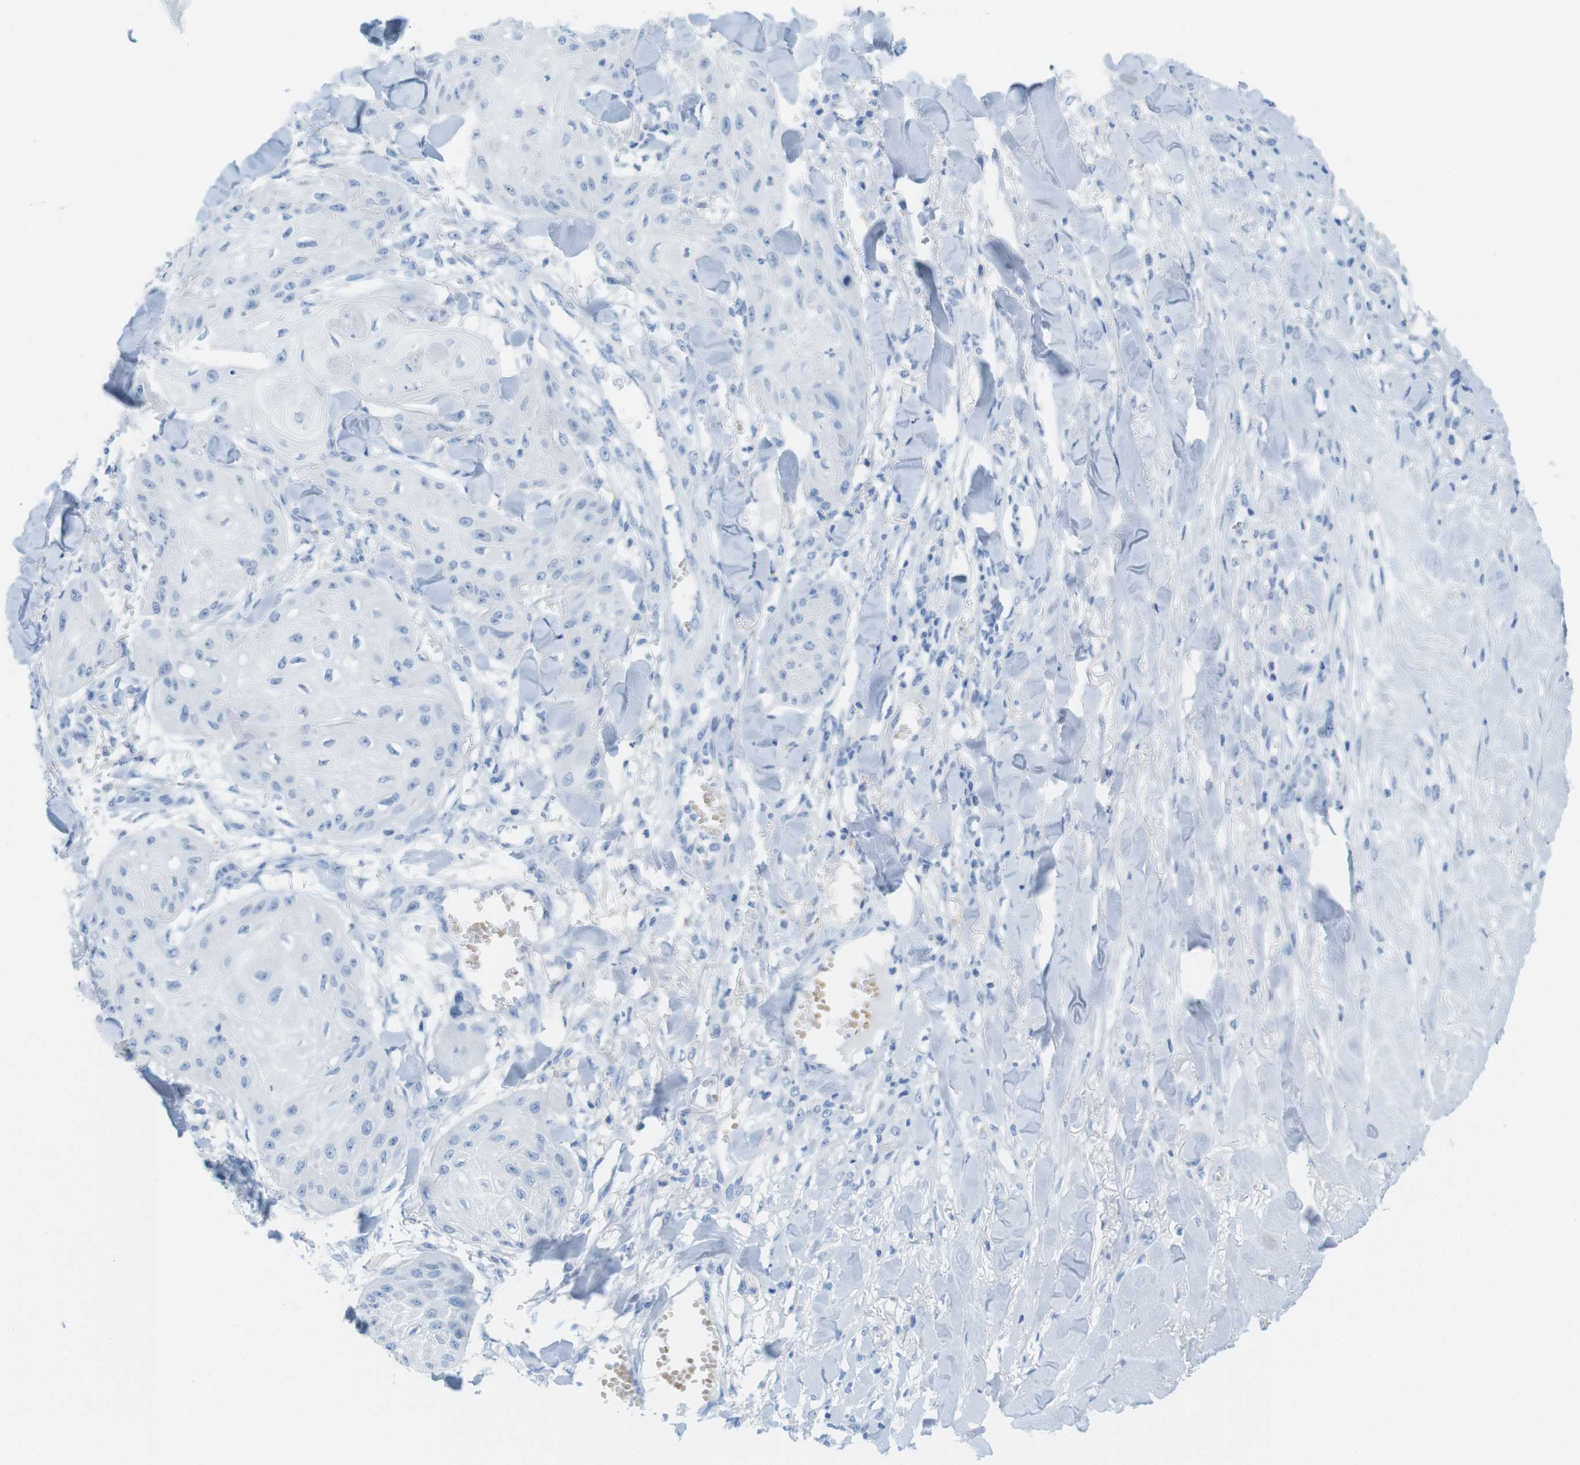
{"staining": {"intensity": "negative", "quantity": "none", "location": "none"}, "tissue": "skin cancer", "cell_type": "Tumor cells", "image_type": "cancer", "snomed": [{"axis": "morphology", "description": "Squamous cell carcinoma, NOS"}, {"axis": "topography", "description": "Skin"}], "caption": "Photomicrograph shows no significant protein staining in tumor cells of skin squamous cell carcinoma.", "gene": "TNNT2", "patient": {"sex": "male", "age": 74}}